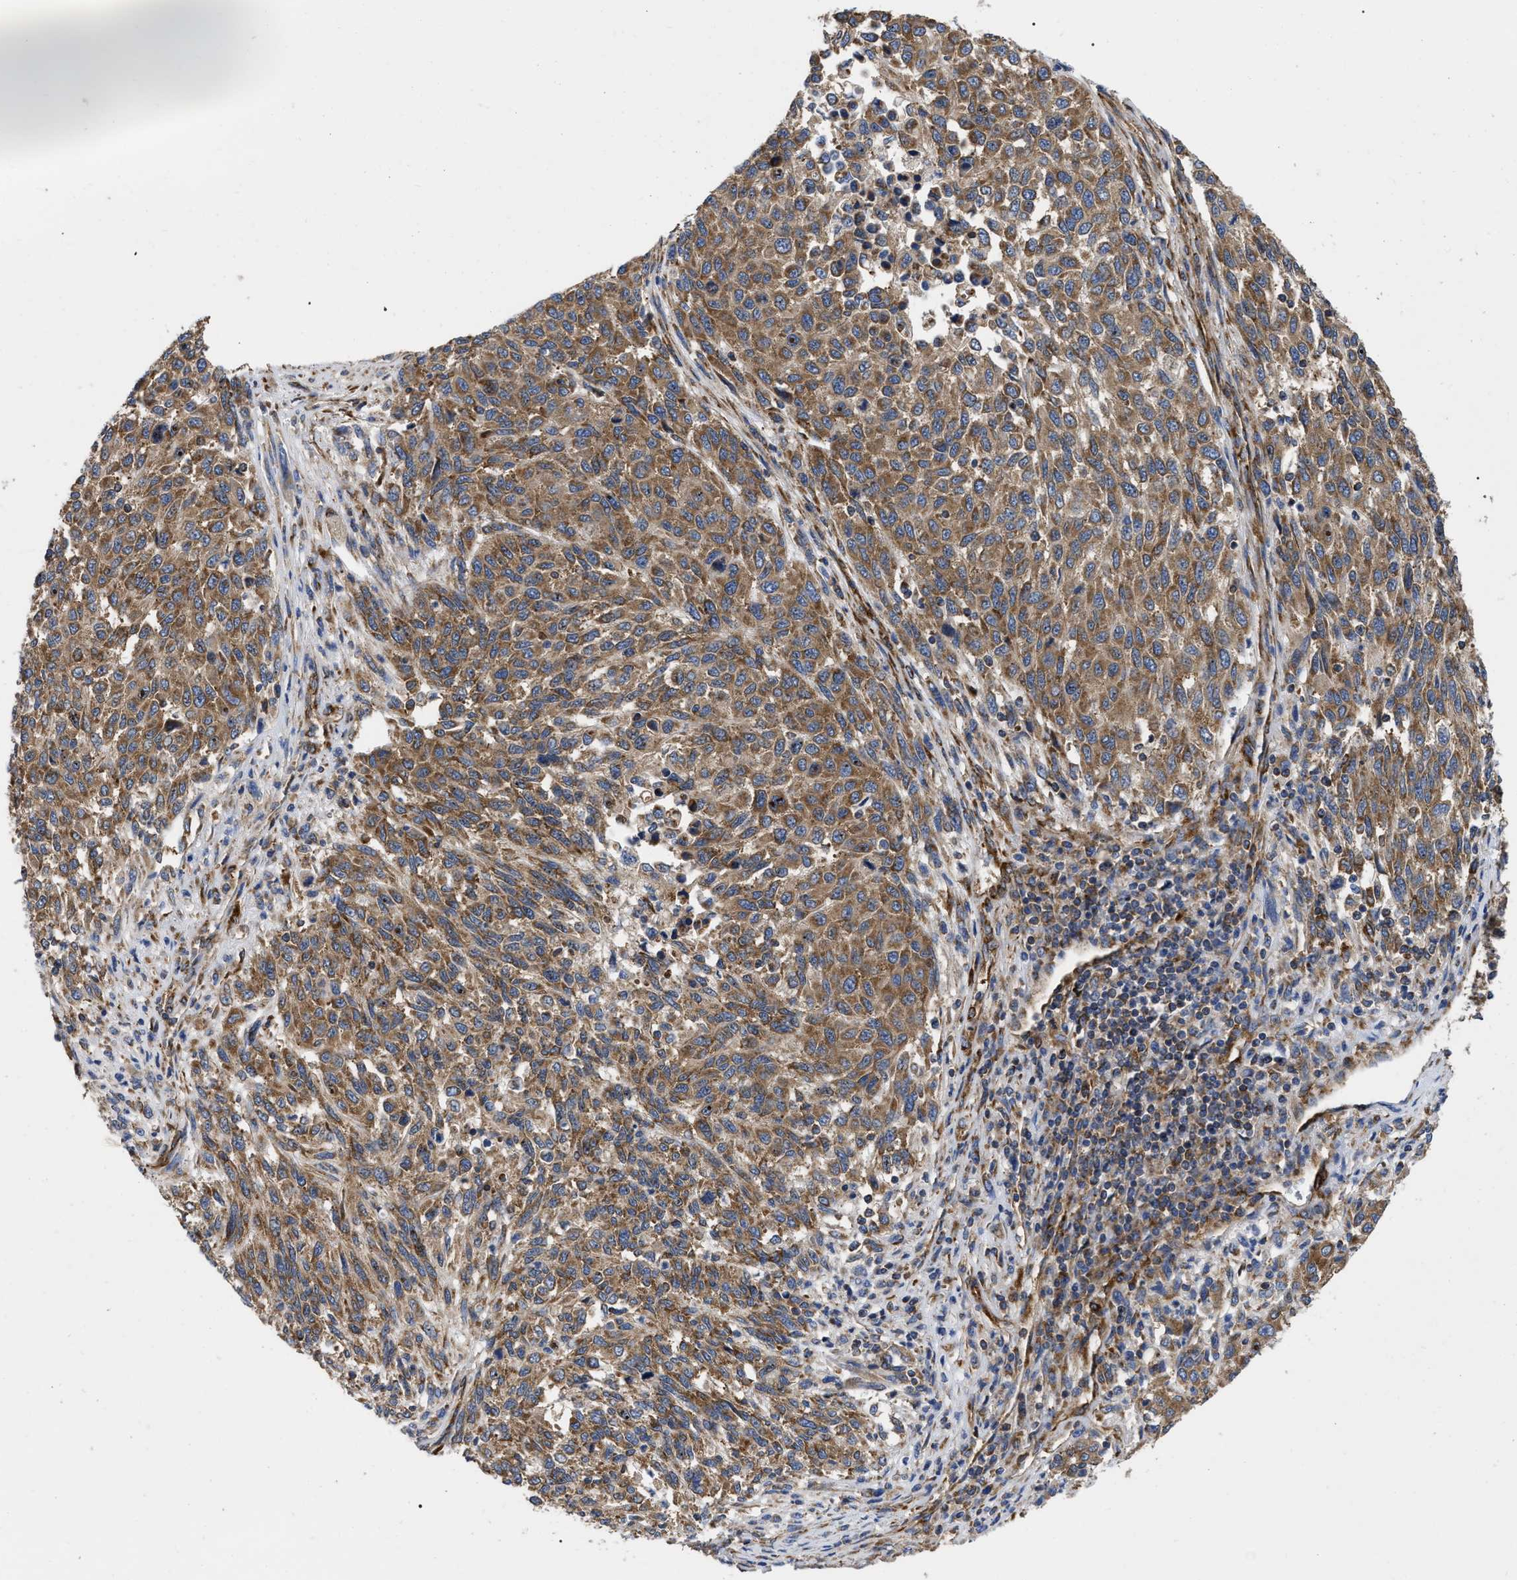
{"staining": {"intensity": "moderate", "quantity": ">75%", "location": "cytoplasmic/membranous"}, "tissue": "melanoma", "cell_type": "Tumor cells", "image_type": "cancer", "snomed": [{"axis": "morphology", "description": "Malignant melanoma, Metastatic site"}, {"axis": "topography", "description": "Lymph node"}], "caption": "Human malignant melanoma (metastatic site) stained with a brown dye shows moderate cytoplasmic/membranous positive staining in about >75% of tumor cells.", "gene": "FAM120A", "patient": {"sex": "male", "age": 61}}